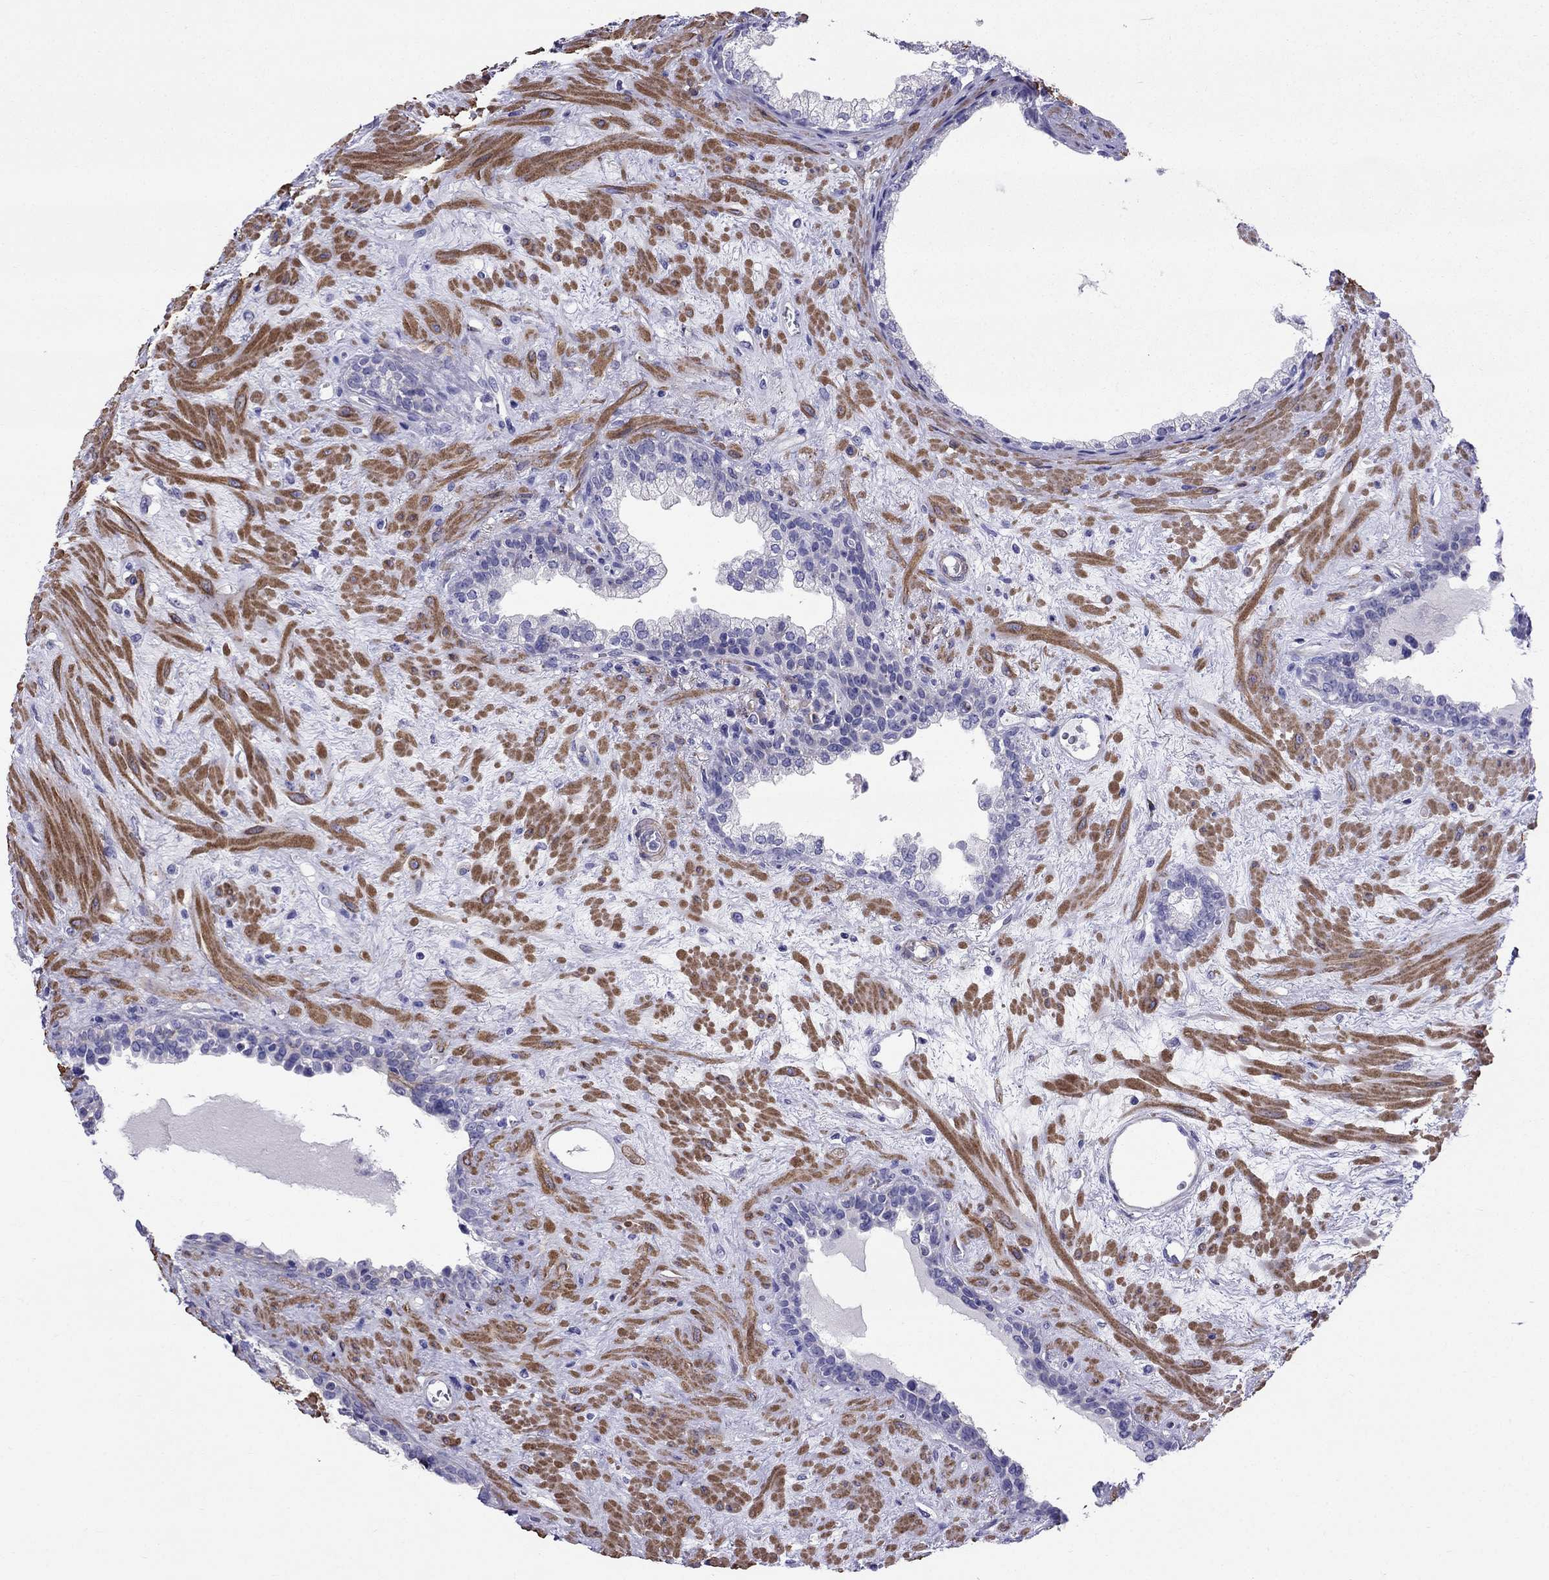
{"staining": {"intensity": "negative", "quantity": "none", "location": "none"}, "tissue": "prostate", "cell_type": "Glandular cells", "image_type": "normal", "snomed": [{"axis": "morphology", "description": "Normal tissue, NOS"}, {"axis": "topography", "description": "Prostate"}], "caption": "An image of human prostate is negative for staining in glandular cells. (DAB immunohistochemistry visualized using brightfield microscopy, high magnification).", "gene": "GPR50", "patient": {"sex": "male", "age": 63}}